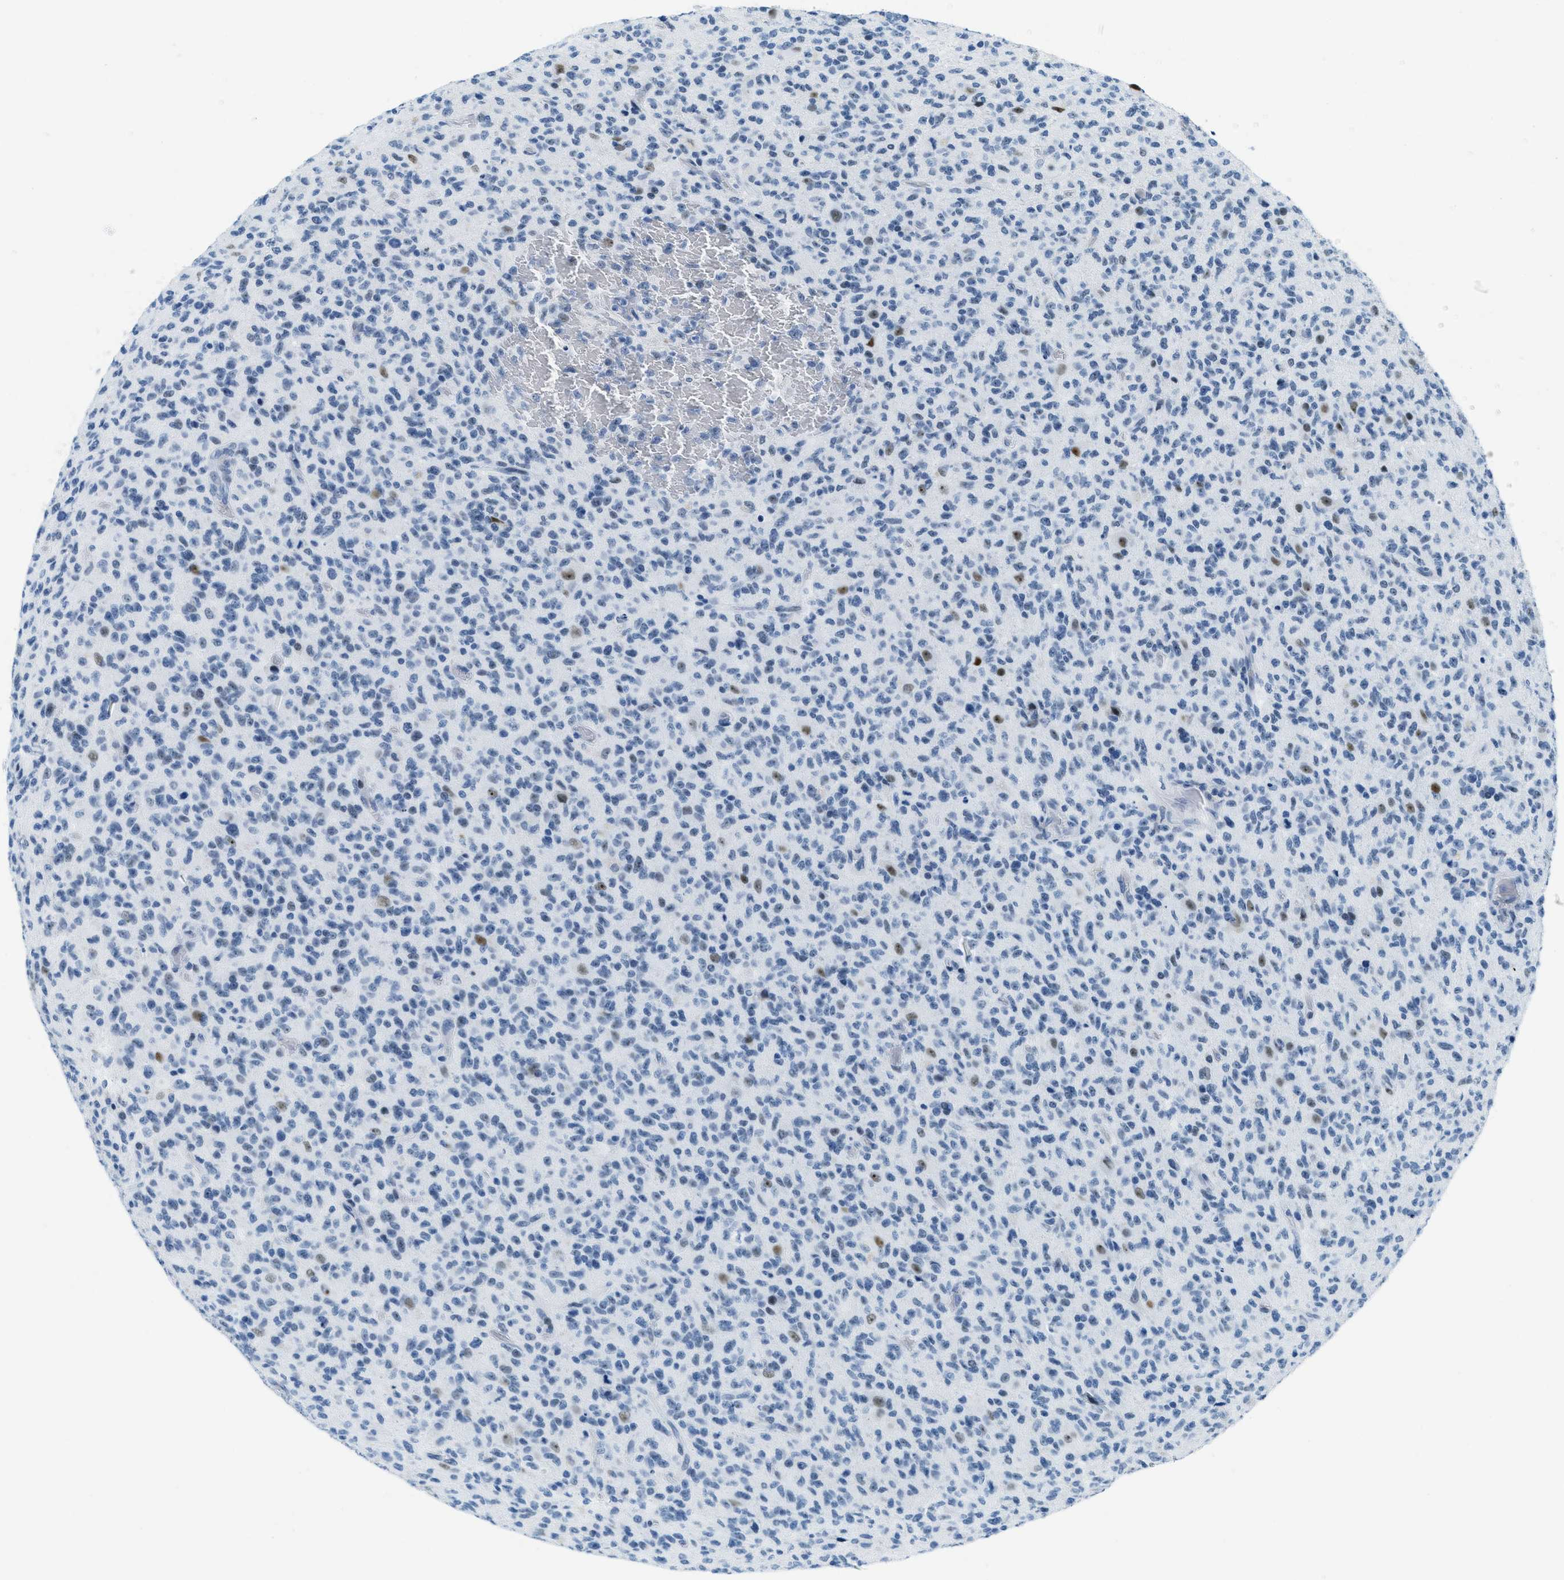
{"staining": {"intensity": "moderate", "quantity": "<25%", "location": "nuclear"}, "tissue": "glioma", "cell_type": "Tumor cells", "image_type": "cancer", "snomed": [{"axis": "morphology", "description": "Glioma, malignant, High grade"}, {"axis": "topography", "description": "Brain"}], "caption": "This is a photomicrograph of IHC staining of glioma, which shows moderate positivity in the nuclear of tumor cells.", "gene": "PLA2G2A", "patient": {"sex": "male", "age": 71}}